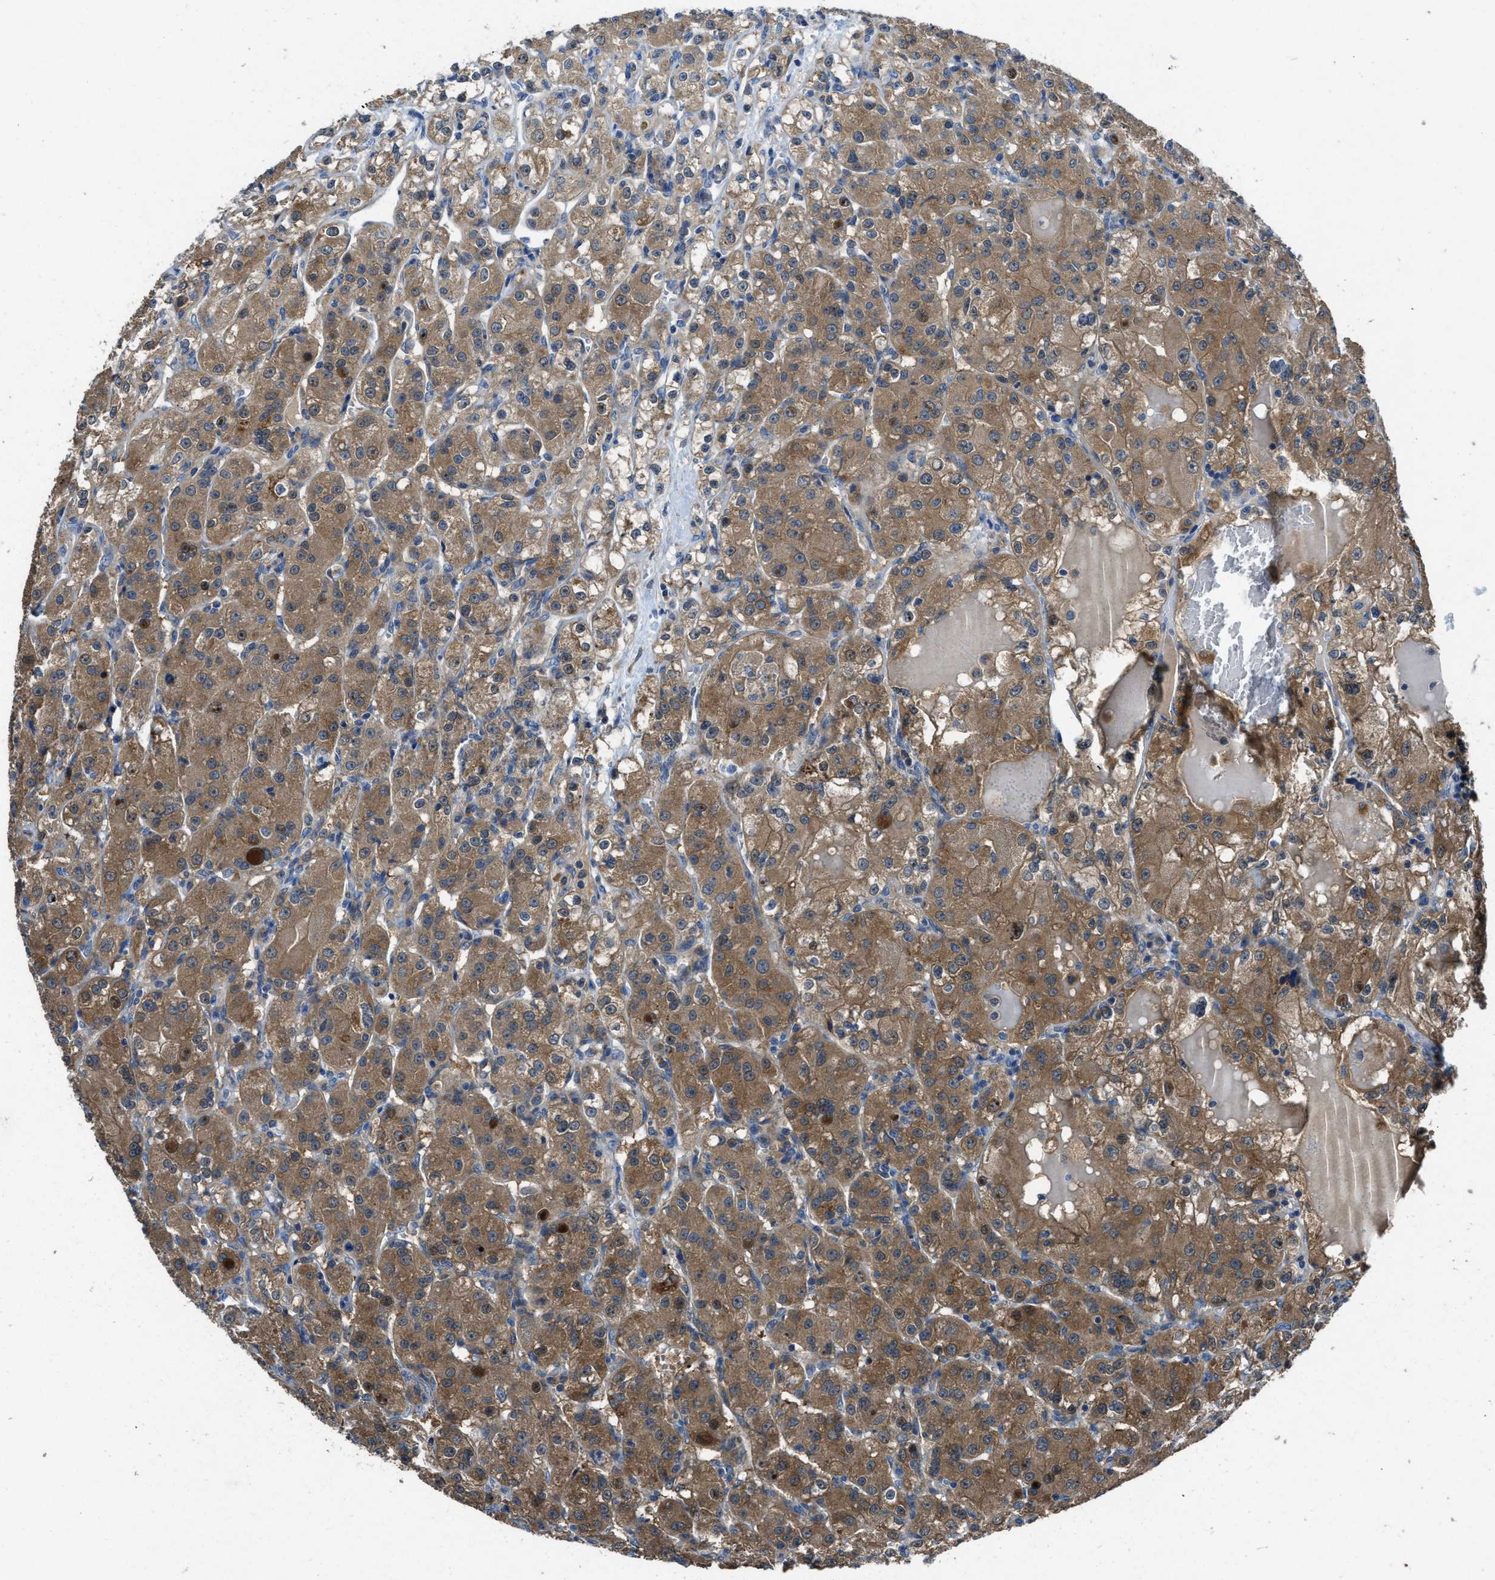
{"staining": {"intensity": "moderate", "quantity": ">75%", "location": "cytoplasmic/membranous"}, "tissue": "renal cancer", "cell_type": "Tumor cells", "image_type": "cancer", "snomed": [{"axis": "morphology", "description": "Normal tissue, NOS"}, {"axis": "morphology", "description": "Adenocarcinoma, NOS"}, {"axis": "topography", "description": "Kidney"}], "caption": "A brown stain labels moderate cytoplasmic/membranous staining of a protein in human renal cancer tumor cells.", "gene": "MAP3K20", "patient": {"sex": "male", "age": 61}}